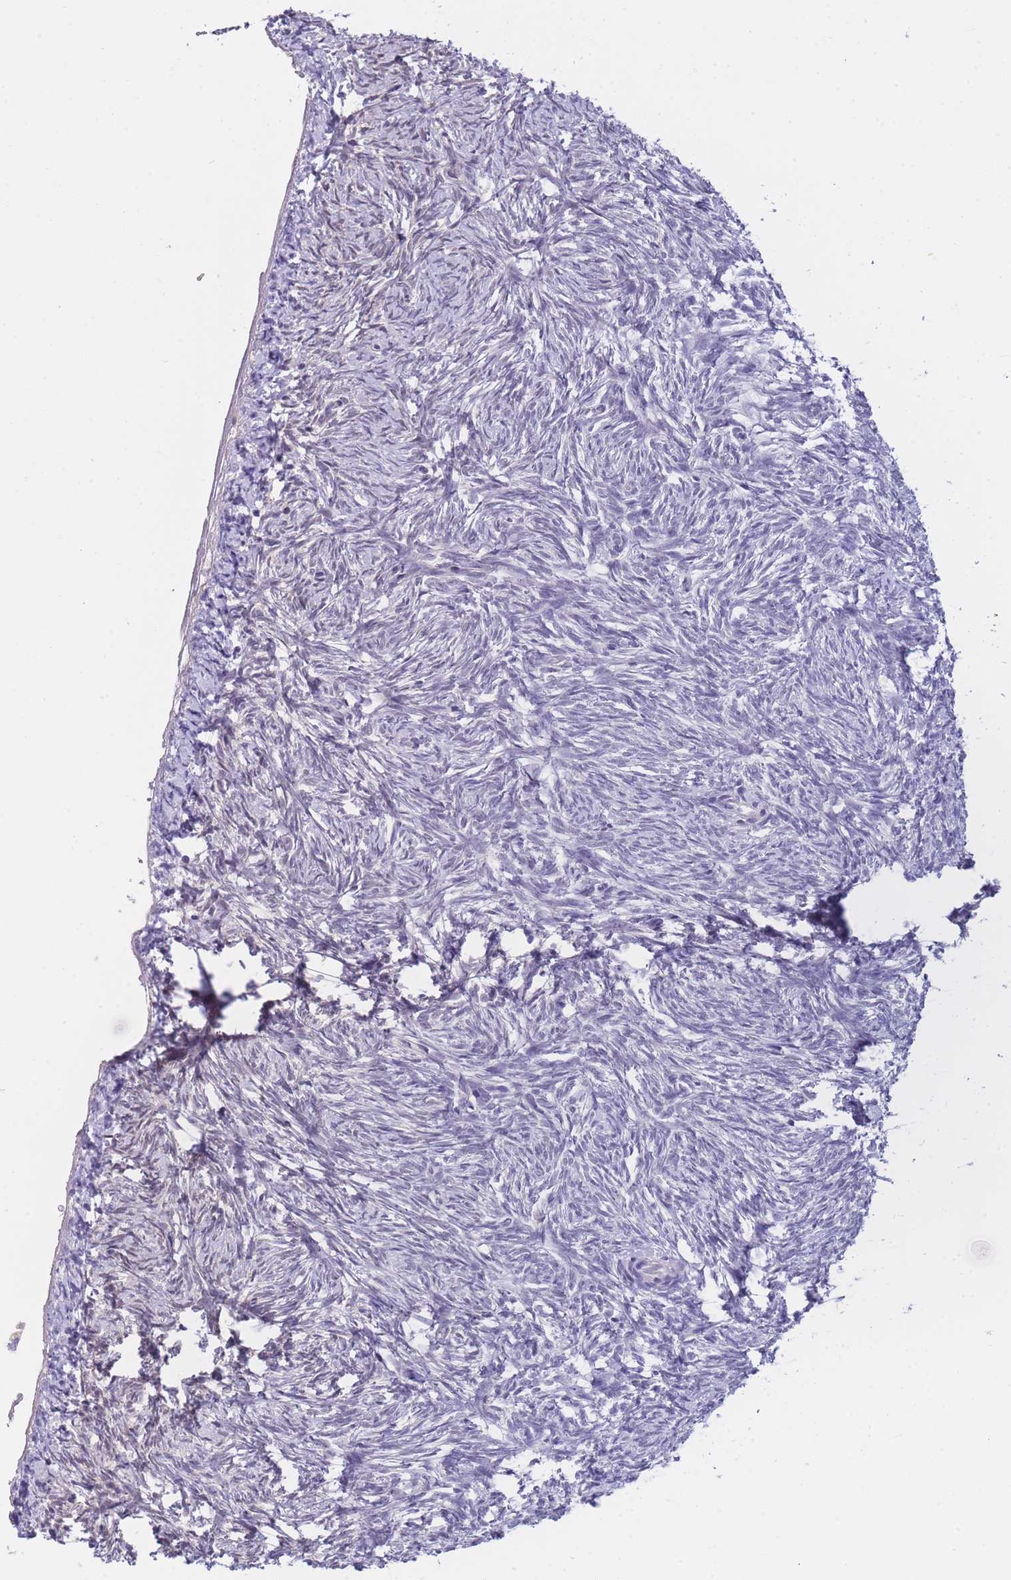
{"staining": {"intensity": "negative", "quantity": "none", "location": "none"}, "tissue": "ovary", "cell_type": "Ovarian stroma cells", "image_type": "normal", "snomed": [{"axis": "morphology", "description": "Normal tissue, NOS"}, {"axis": "topography", "description": "Ovary"}], "caption": "DAB (3,3'-diaminobenzidine) immunohistochemical staining of unremarkable ovary reveals no significant positivity in ovarian stroma cells.", "gene": "GOLGA6L1", "patient": {"sex": "female", "age": 51}}